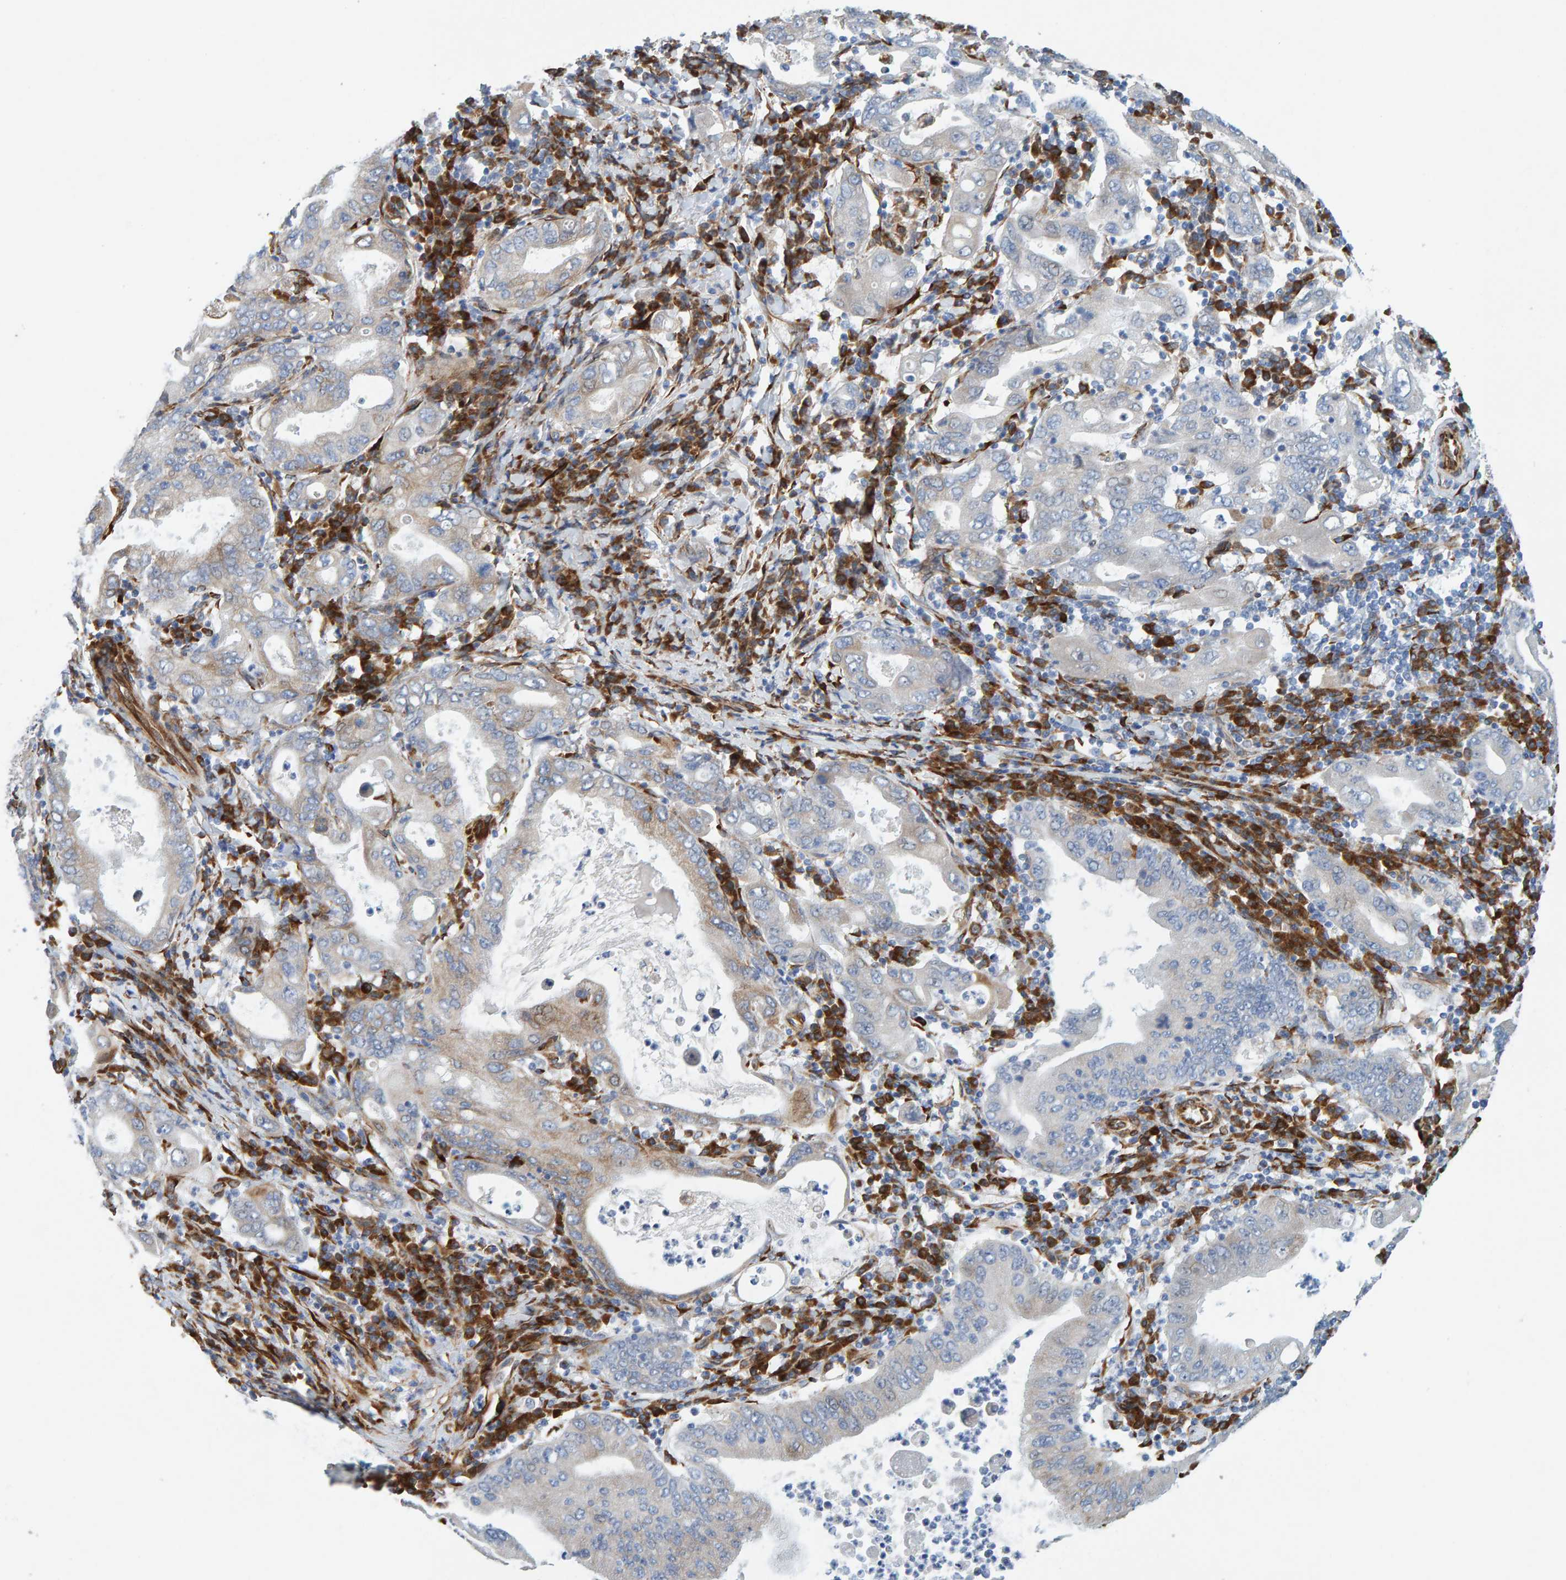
{"staining": {"intensity": "weak", "quantity": "<25%", "location": "cytoplasmic/membranous"}, "tissue": "stomach cancer", "cell_type": "Tumor cells", "image_type": "cancer", "snomed": [{"axis": "morphology", "description": "Normal tissue, NOS"}, {"axis": "morphology", "description": "Adenocarcinoma, NOS"}, {"axis": "topography", "description": "Esophagus"}, {"axis": "topography", "description": "Stomach, upper"}, {"axis": "topography", "description": "Peripheral nerve tissue"}], "caption": "A high-resolution photomicrograph shows IHC staining of stomach cancer, which shows no significant positivity in tumor cells. (Immunohistochemistry, brightfield microscopy, high magnification).", "gene": "MMP16", "patient": {"sex": "male", "age": 62}}